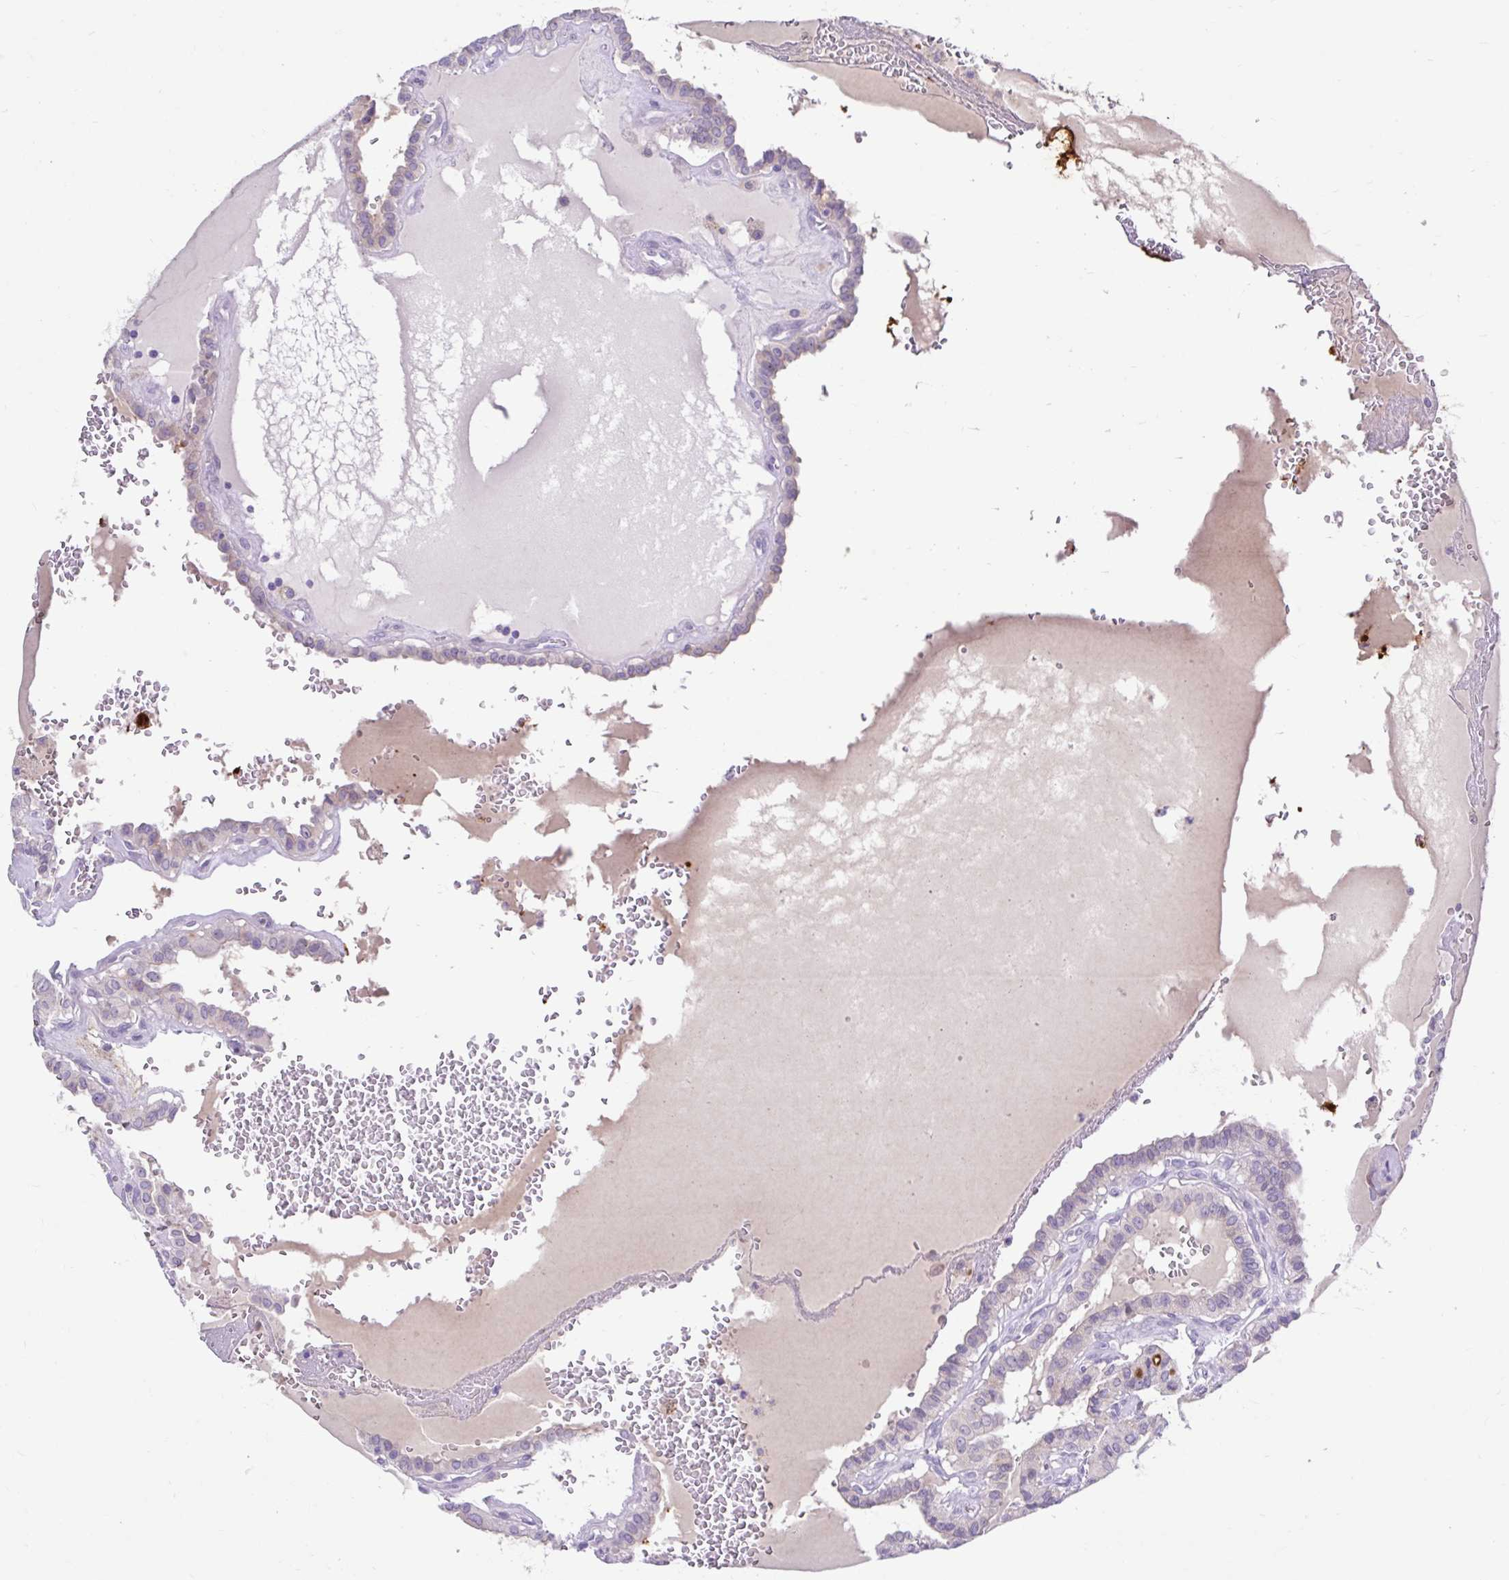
{"staining": {"intensity": "weak", "quantity": "<25%", "location": "cytoplasmic/membranous"}, "tissue": "thyroid cancer", "cell_type": "Tumor cells", "image_type": "cancer", "snomed": [{"axis": "morphology", "description": "Papillary adenocarcinoma, NOS"}, {"axis": "topography", "description": "Thyroid gland"}], "caption": "Protein analysis of thyroid papillary adenocarcinoma displays no significant expression in tumor cells. (IHC, brightfield microscopy, high magnification).", "gene": "ZNF33A", "patient": {"sex": "female", "age": 21}}